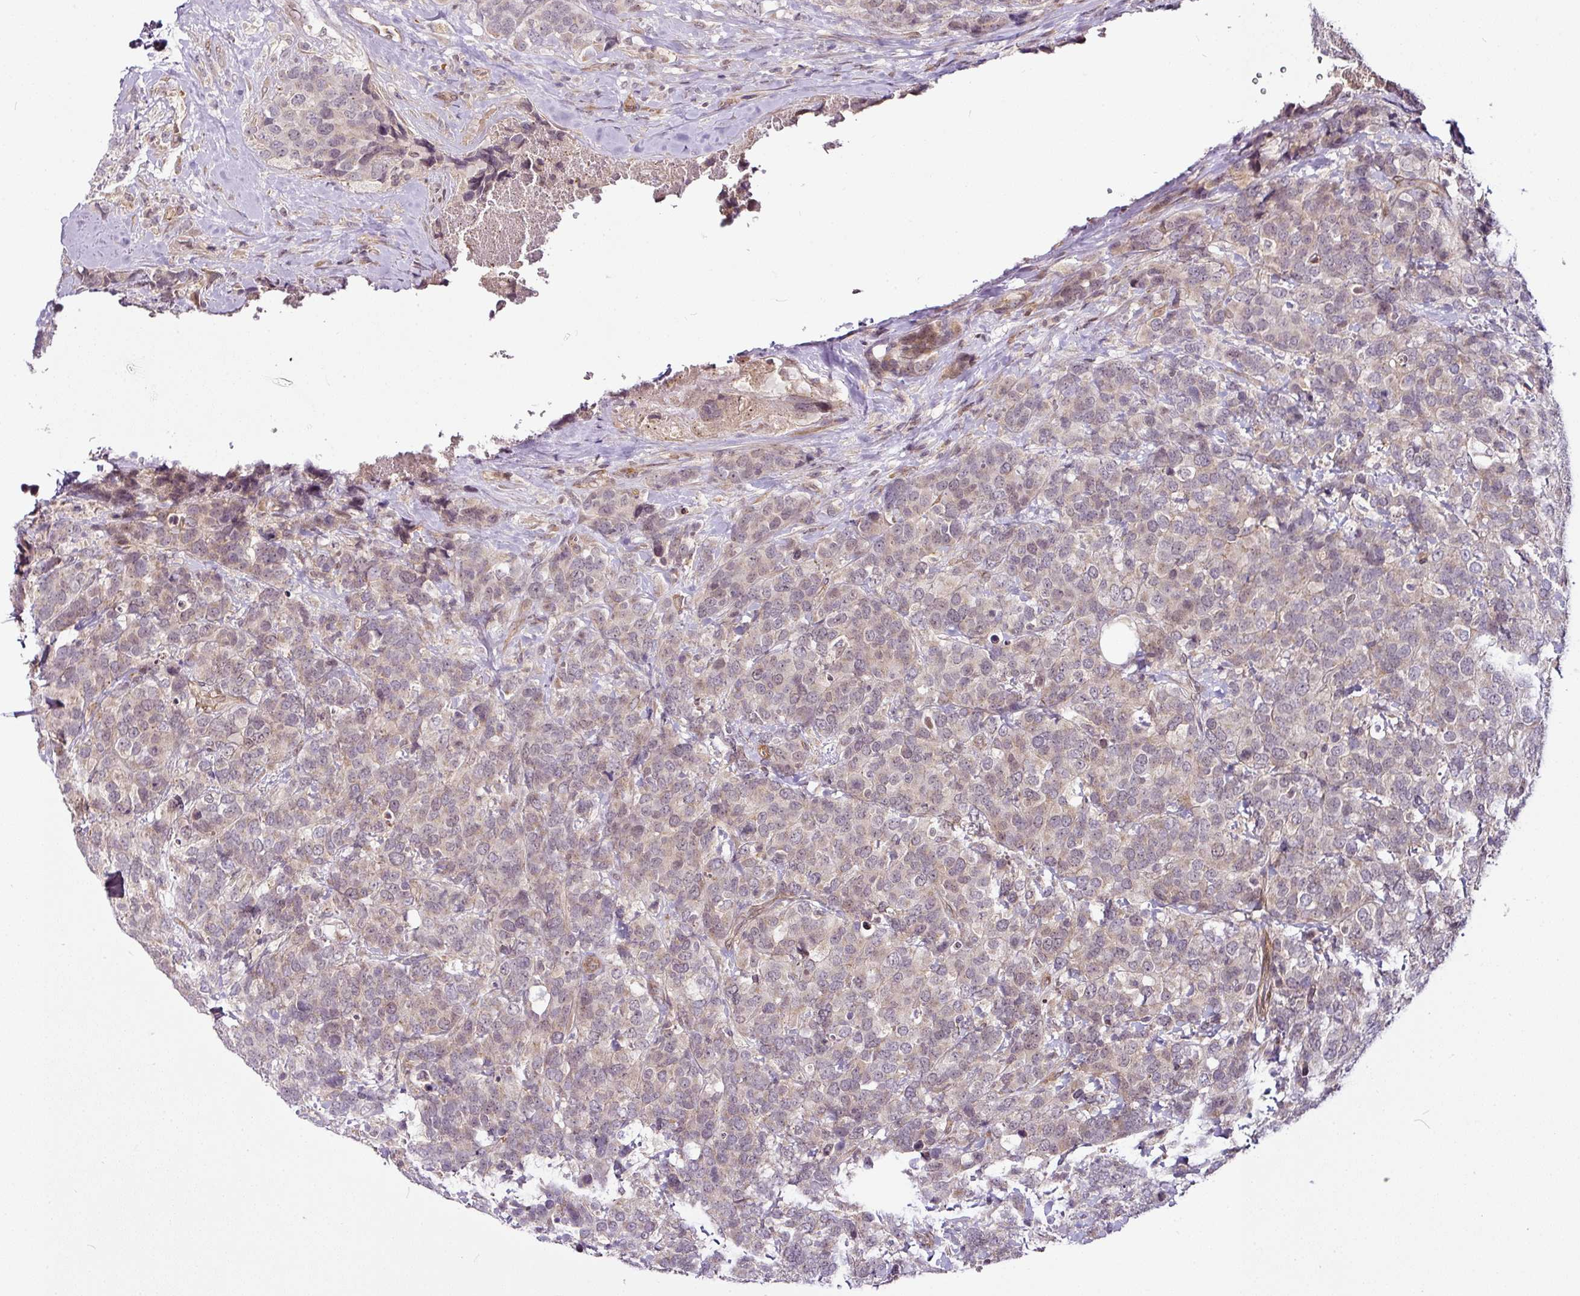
{"staining": {"intensity": "weak", "quantity": "<25%", "location": "cytoplasmic/membranous,nuclear"}, "tissue": "breast cancer", "cell_type": "Tumor cells", "image_type": "cancer", "snomed": [{"axis": "morphology", "description": "Lobular carcinoma"}, {"axis": "topography", "description": "Breast"}], "caption": "This is an immunohistochemistry (IHC) histopathology image of human breast lobular carcinoma. There is no positivity in tumor cells.", "gene": "DCAF13", "patient": {"sex": "female", "age": 59}}